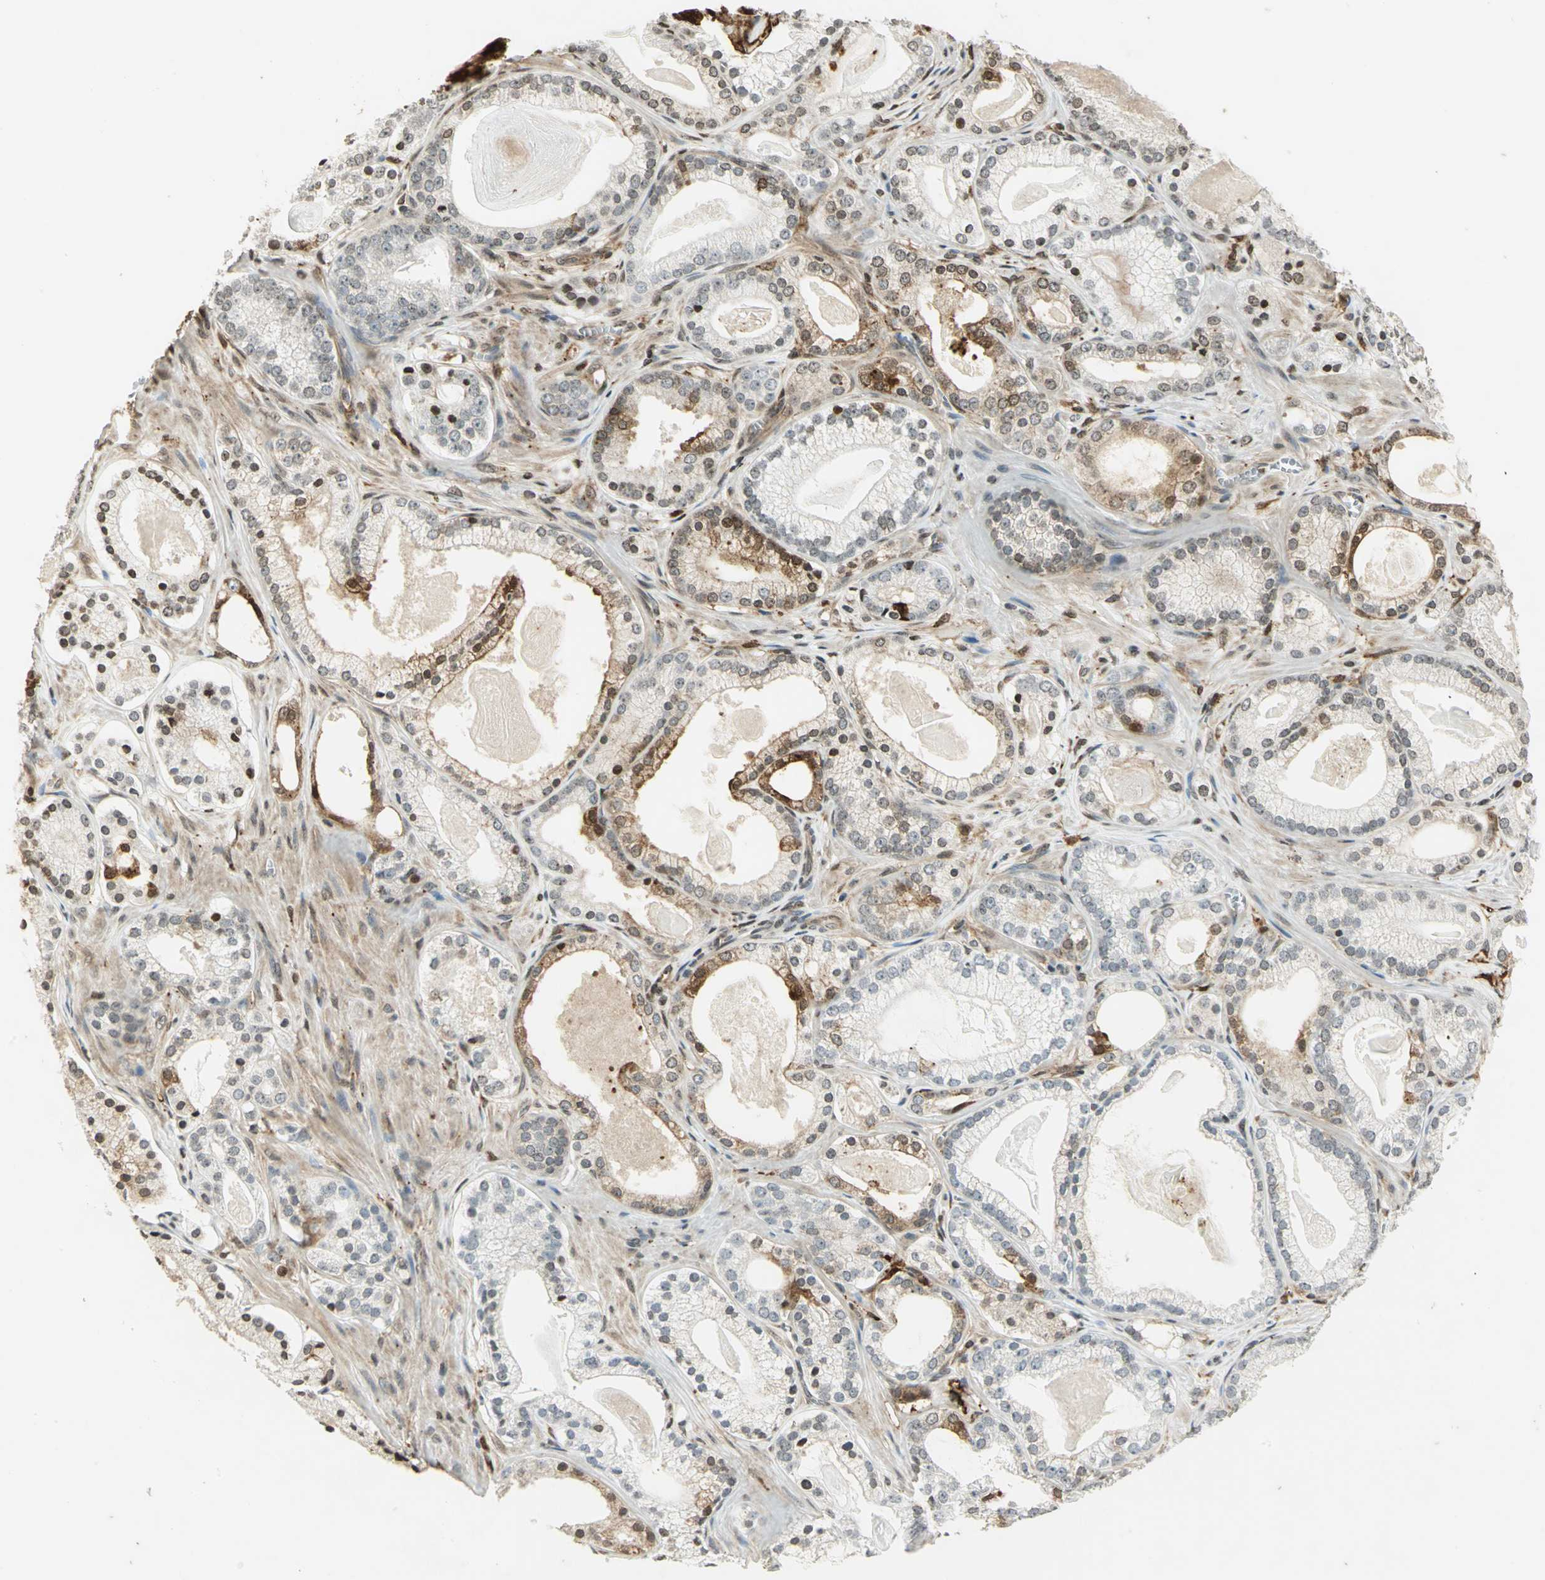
{"staining": {"intensity": "moderate", "quantity": "25%-75%", "location": "cytoplasmic/membranous,nuclear"}, "tissue": "prostate cancer", "cell_type": "Tumor cells", "image_type": "cancer", "snomed": [{"axis": "morphology", "description": "Adenocarcinoma, Low grade"}, {"axis": "topography", "description": "Prostate"}], "caption": "This is a photomicrograph of immunohistochemistry (IHC) staining of low-grade adenocarcinoma (prostate), which shows moderate expression in the cytoplasmic/membranous and nuclear of tumor cells.", "gene": "LGALS3", "patient": {"sex": "male", "age": 59}}